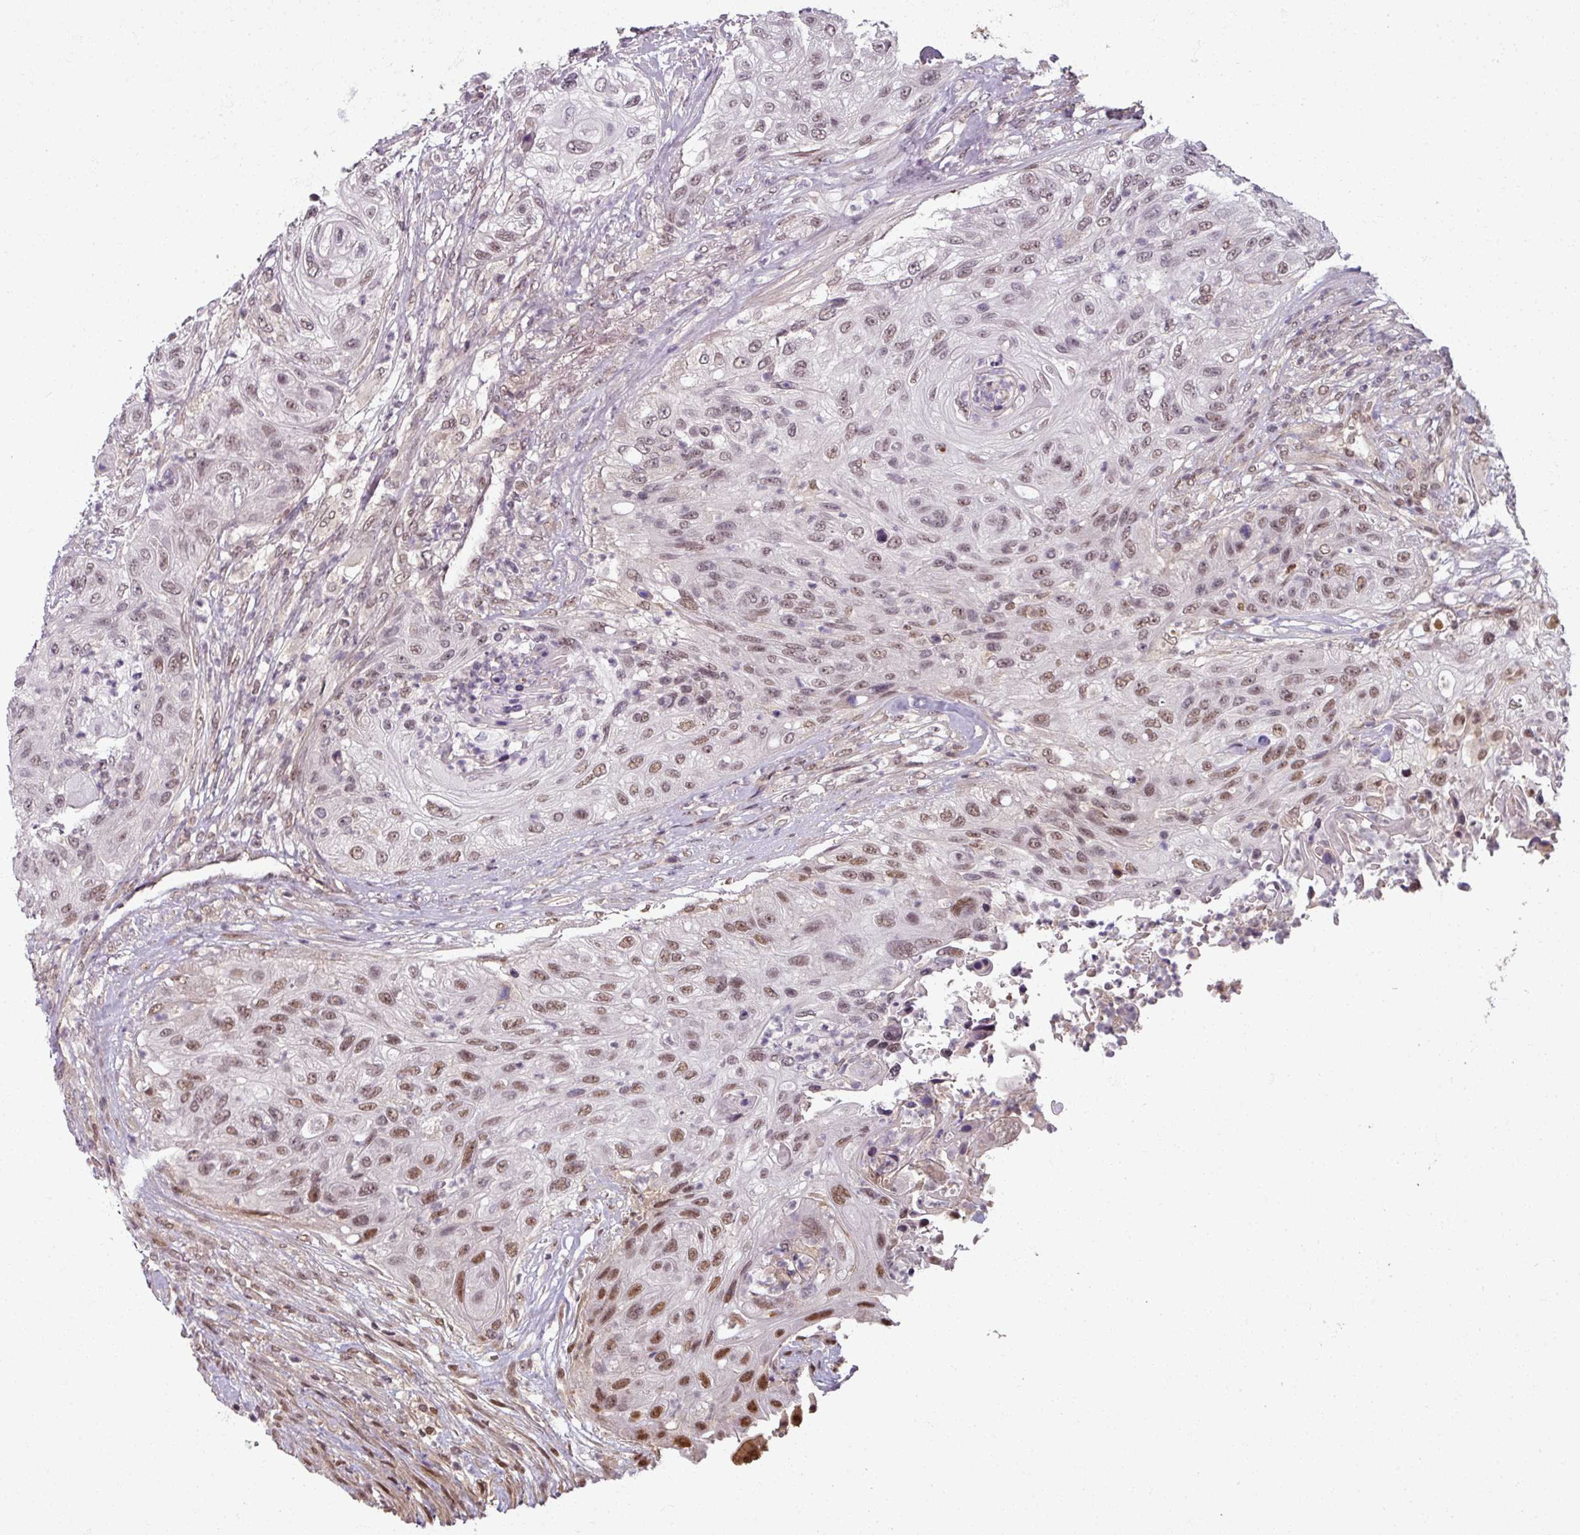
{"staining": {"intensity": "moderate", "quantity": "<25%", "location": "nuclear"}, "tissue": "urothelial cancer", "cell_type": "Tumor cells", "image_type": "cancer", "snomed": [{"axis": "morphology", "description": "Urothelial carcinoma, High grade"}, {"axis": "topography", "description": "Urinary bladder"}], "caption": "High-grade urothelial carcinoma stained with immunohistochemistry shows moderate nuclear staining in approximately <25% of tumor cells.", "gene": "POLR2G", "patient": {"sex": "female", "age": 60}}